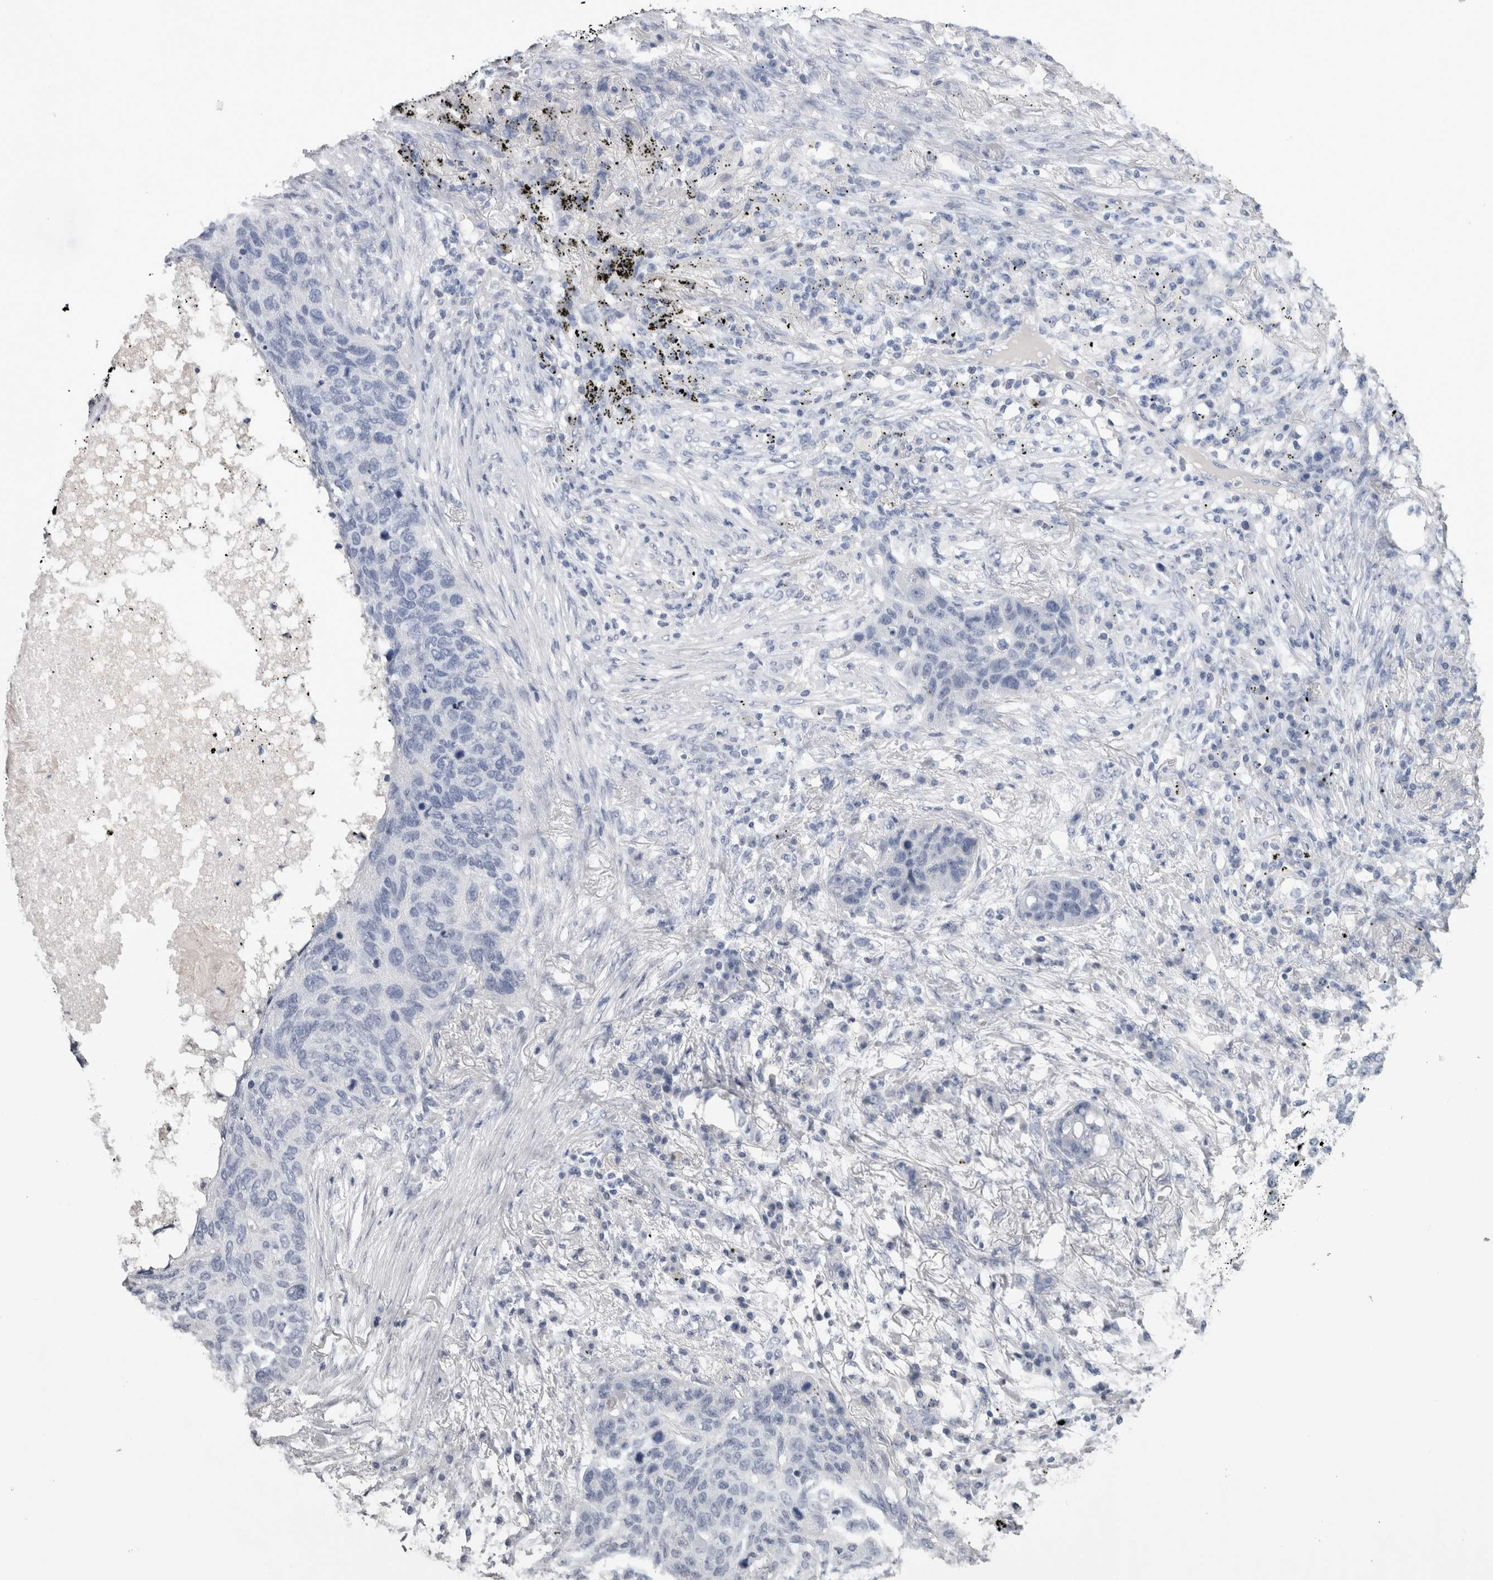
{"staining": {"intensity": "negative", "quantity": "none", "location": "none"}, "tissue": "lung cancer", "cell_type": "Tumor cells", "image_type": "cancer", "snomed": [{"axis": "morphology", "description": "Squamous cell carcinoma, NOS"}, {"axis": "topography", "description": "Lung"}], "caption": "High magnification brightfield microscopy of lung cancer stained with DAB (3,3'-diaminobenzidine) (brown) and counterstained with hematoxylin (blue): tumor cells show no significant staining.", "gene": "ADAM2", "patient": {"sex": "female", "age": 63}}